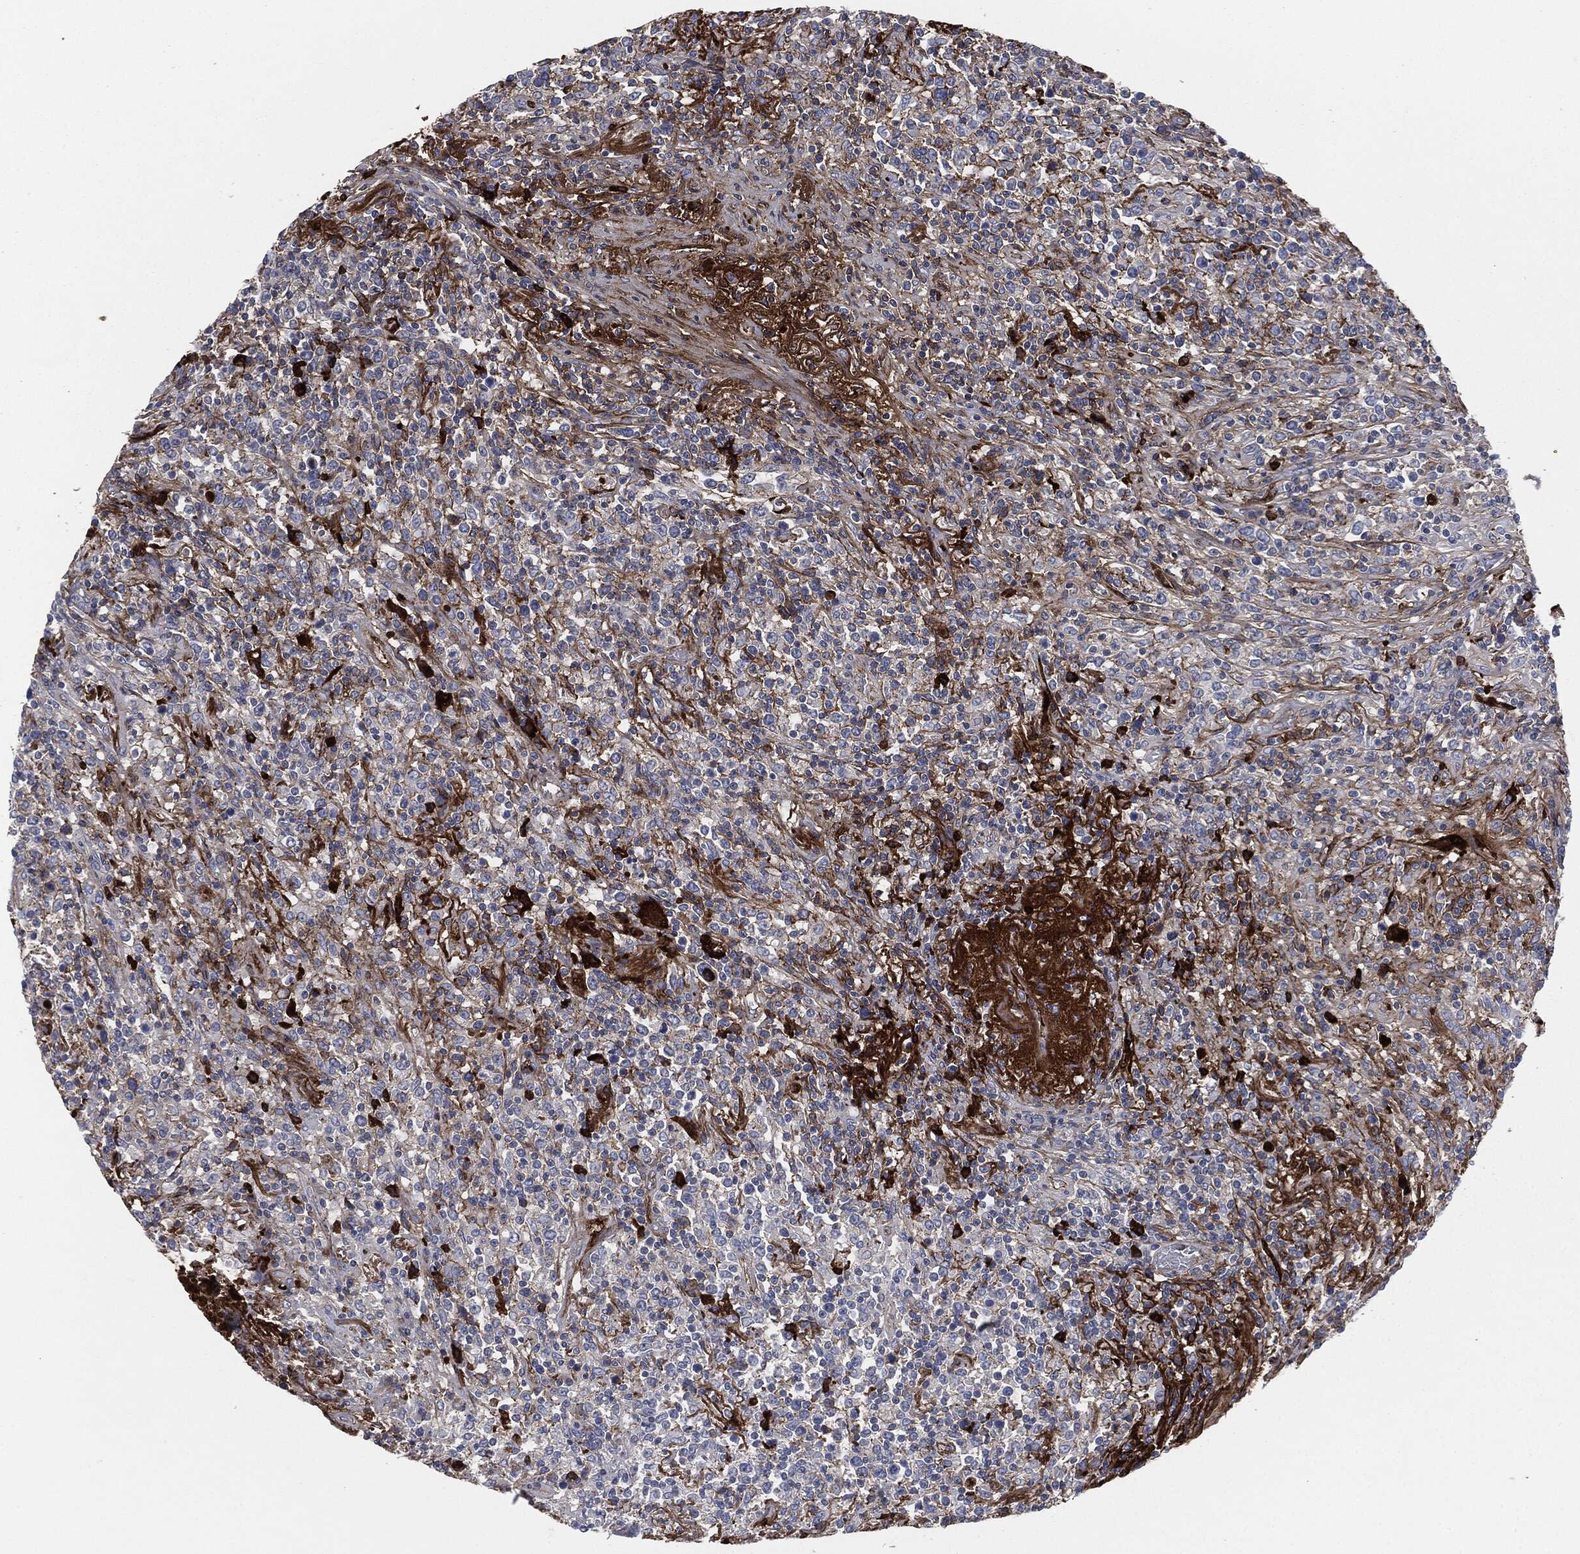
{"staining": {"intensity": "negative", "quantity": "none", "location": "none"}, "tissue": "lymphoma", "cell_type": "Tumor cells", "image_type": "cancer", "snomed": [{"axis": "morphology", "description": "Malignant lymphoma, non-Hodgkin's type, High grade"}, {"axis": "topography", "description": "Lung"}], "caption": "Immunohistochemical staining of high-grade malignant lymphoma, non-Hodgkin's type shows no significant expression in tumor cells. The staining was performed using DAB to visualize the protein expression in brown, while the nuclei were stained in blue with hematoxylin (Magnification: 20x).", "gene": "APOB", "patient": {"sex": "male", "age": 79}}